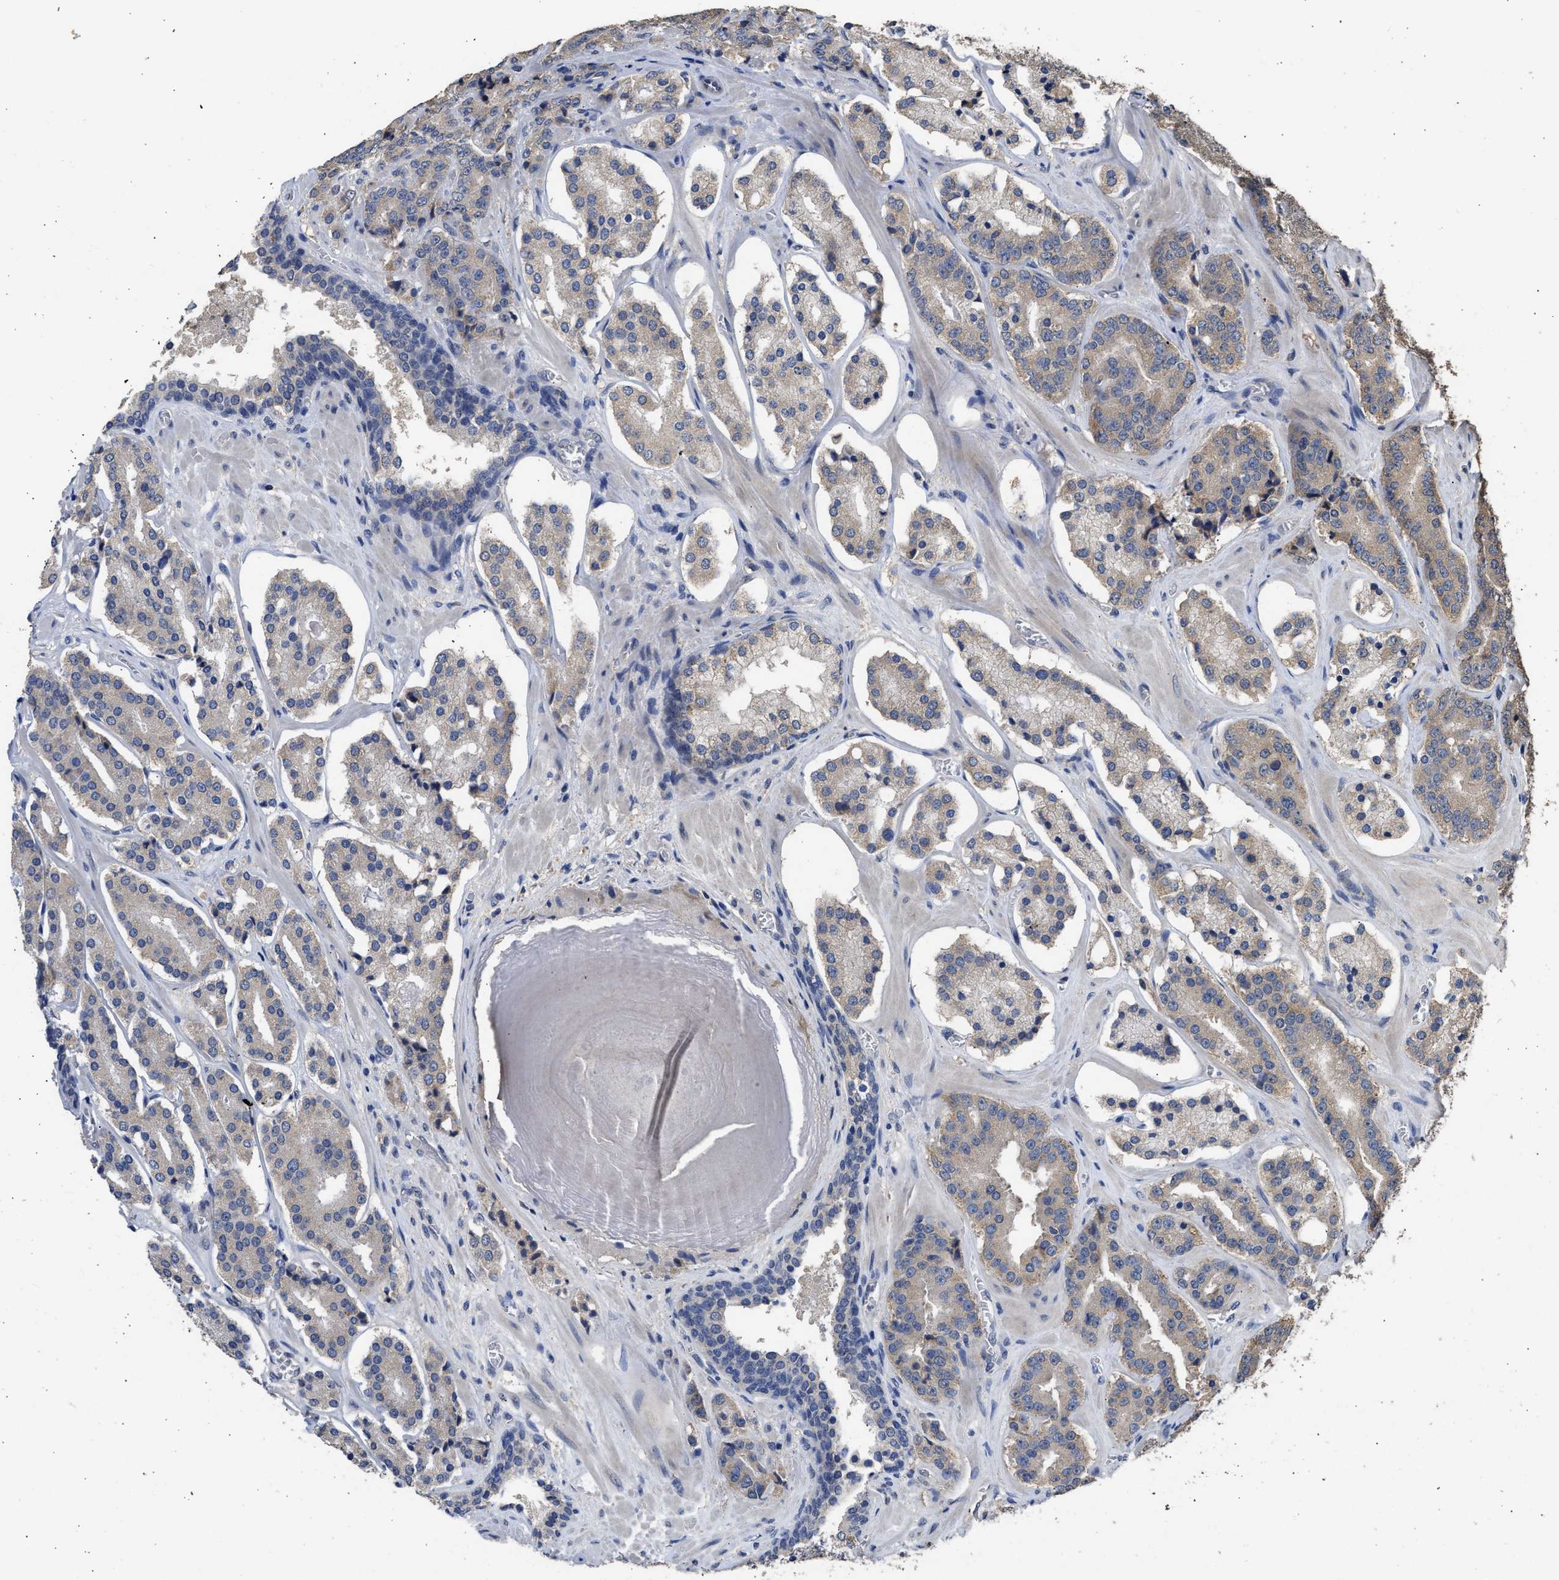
{"staining": {"intensity": "weak", "quantity": ">75%", "location": "cytoplasmic/membranous"}, "tissue": "prostate cancer", "cell_type": "Tumor cells", "image_type": "cancer", "snomed": [{"axis": "morphology", "description": "Adenocarcinoma, High grade"}, {"axis": "topography", "description": "Prostate"}], "caption": "Prostate cancer was stained to show a protein in brown. There is low levels of weak cytoplasmic/membranous expression in approximately >75% of tumor cells.", "gene": "SPINT2", "patient": {"sex": "male", "age": 60}}